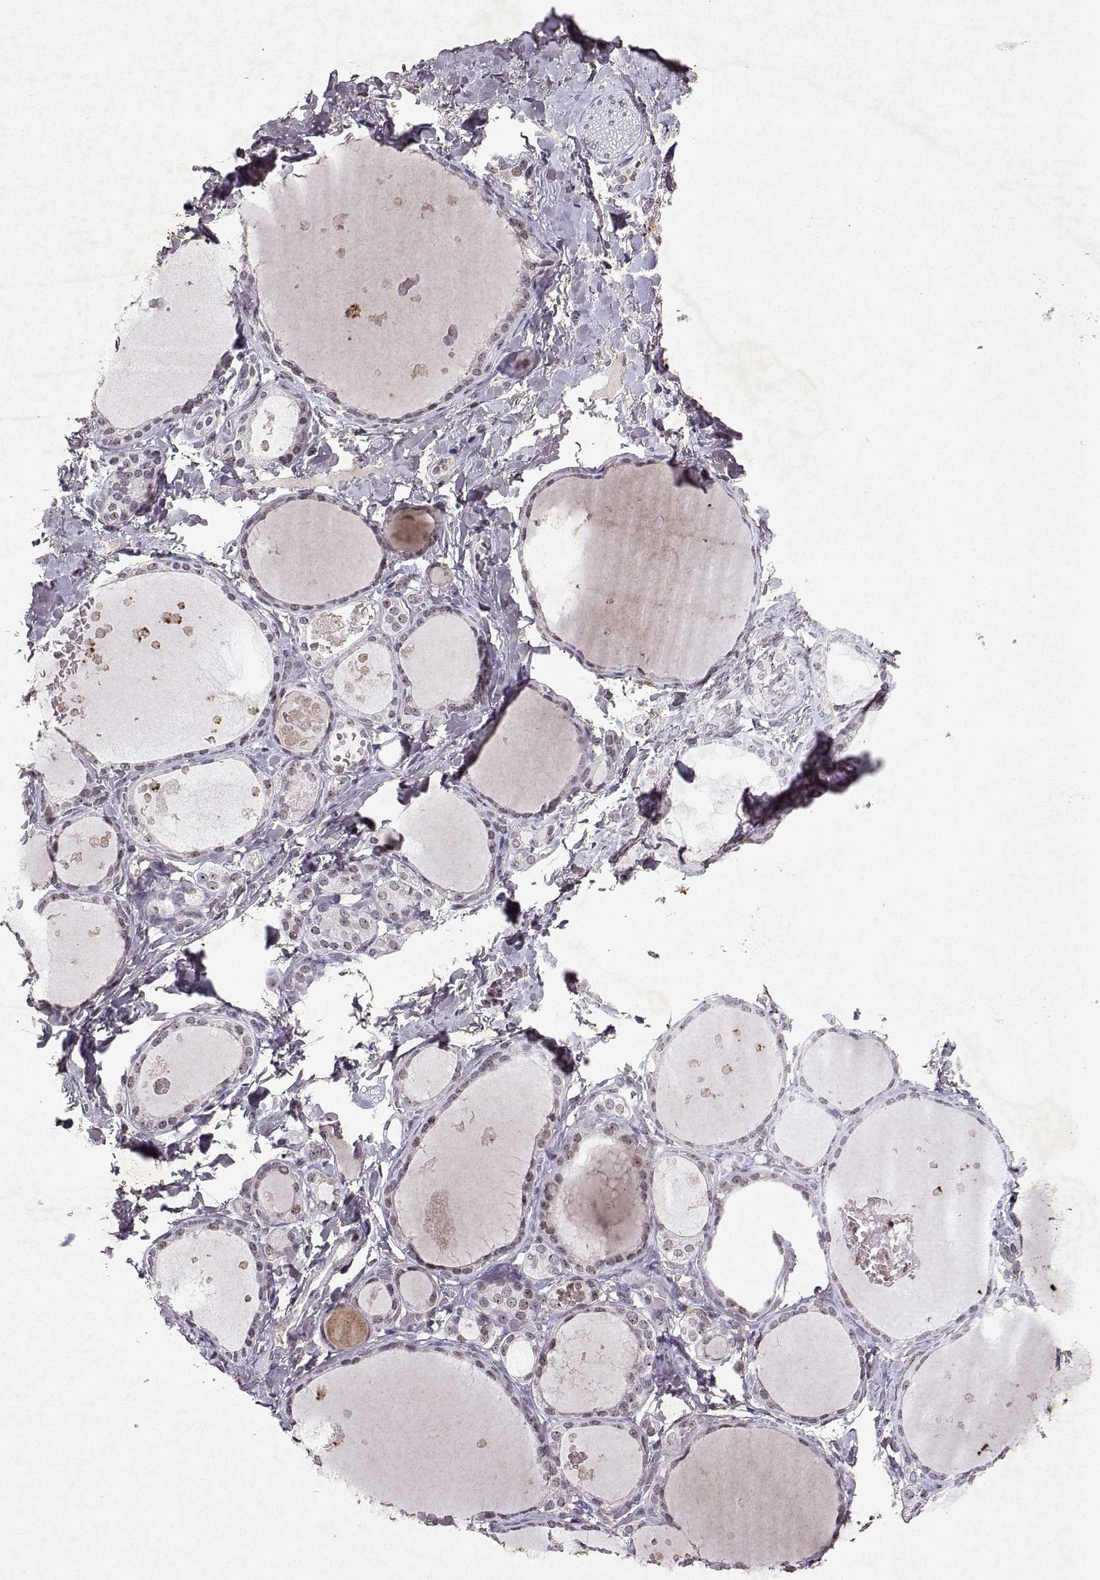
{"staining": {"intensity": "weak", "quantity": "<25%", "location": "nuclear"}, "tissue": "thyroid gland", "cell_type": "Glandular cells", "image_type": "normal", "snomed": [{"axis": "morphology", "description": "Normal tissue, NOS"}, {"axis": "topography", "description": "Thyroid gland"}], "caption": "This is an immunohistochemistry (IHC) photomicrograph of unremarkable thyroid gland. There is no staining in glandular cells.", "gene": "DDX56", "patient": {"sex": "female", "age": 56}}